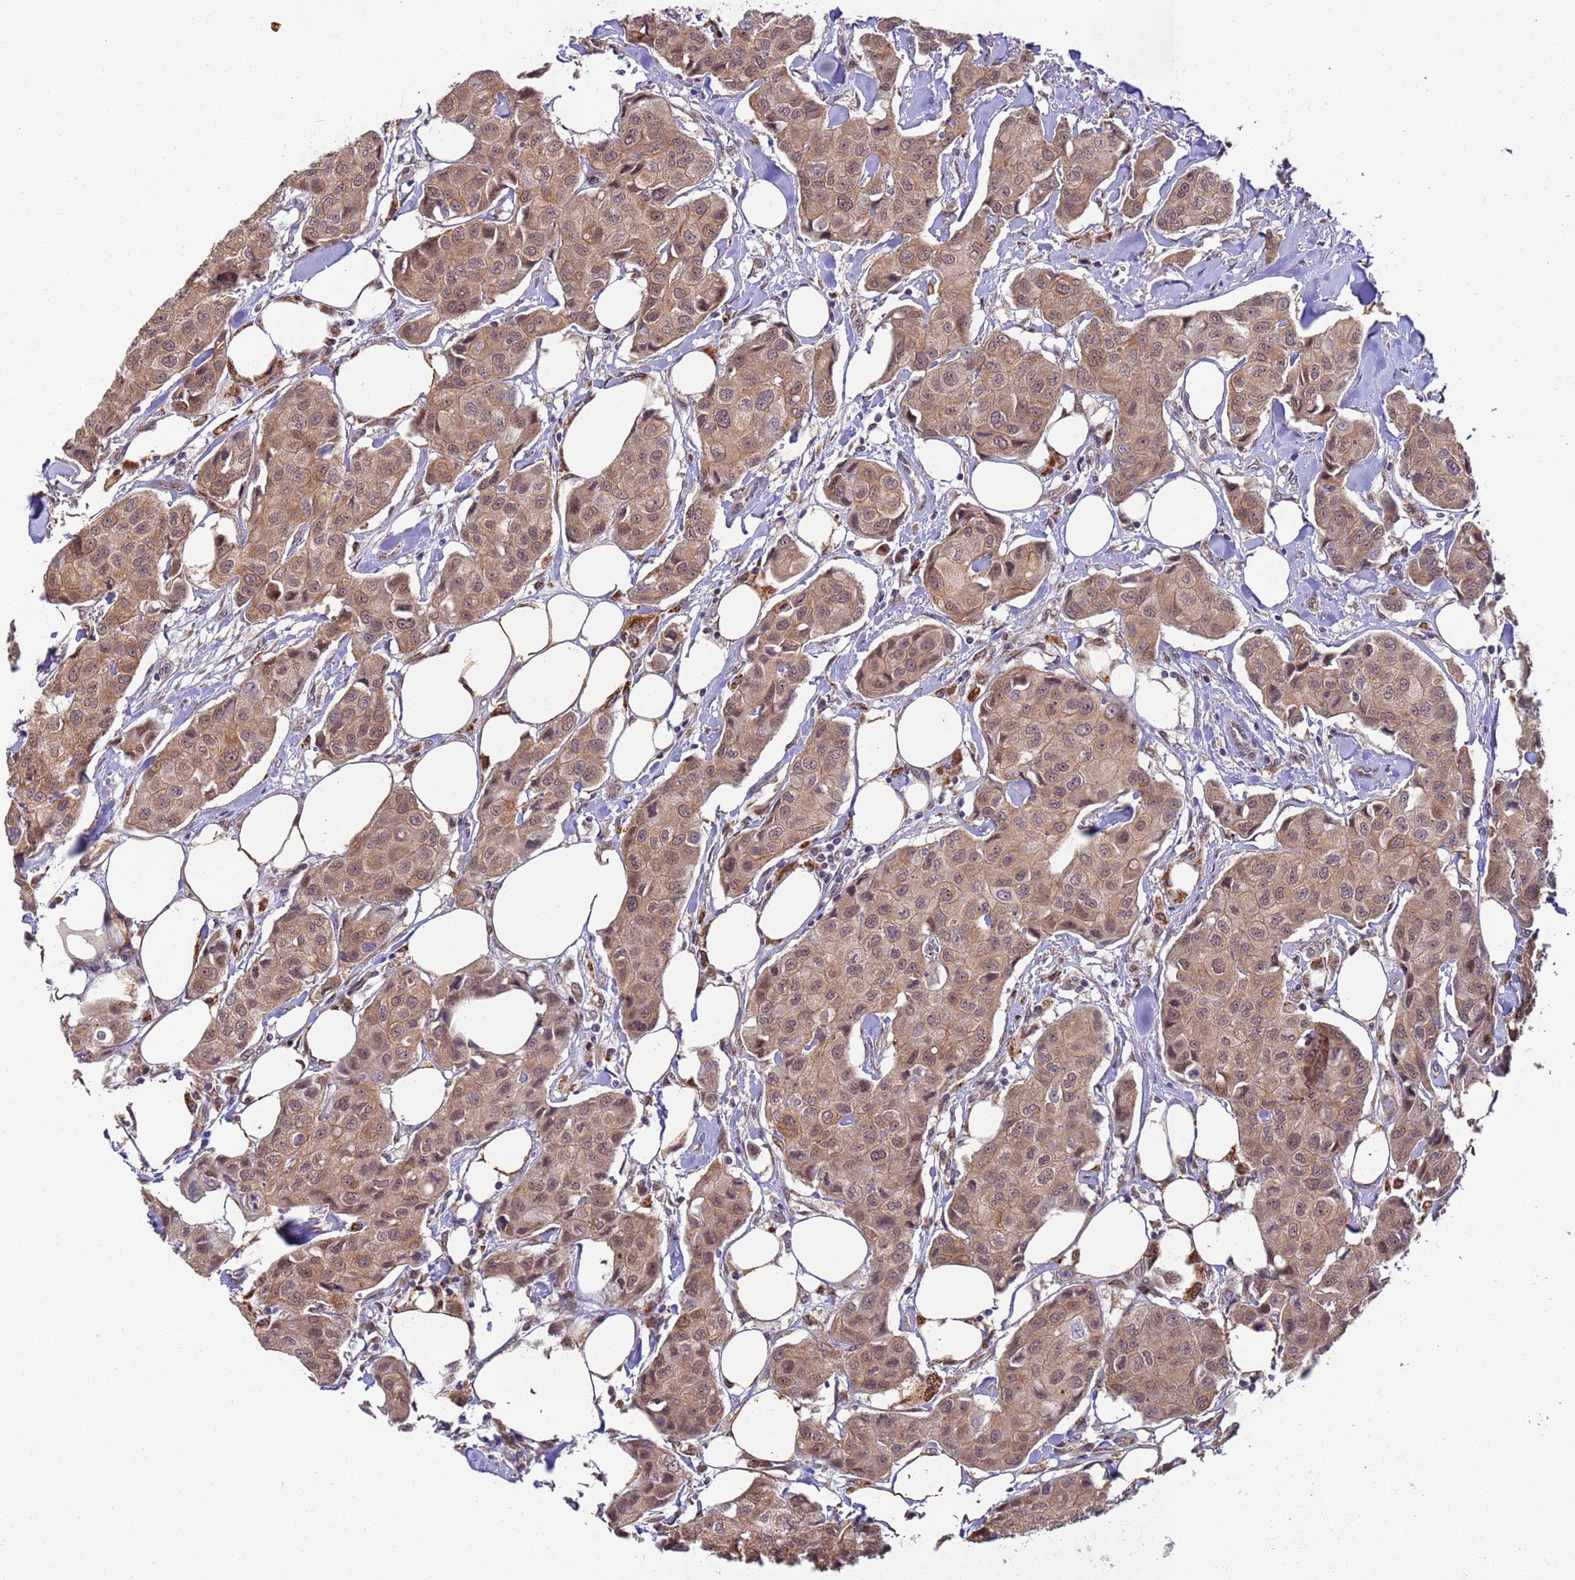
{"staining": {"intensity": "moderate", "quantity": ">75%", "location": "cytoplasmic/membranous,nuclear"}, "tissue": "breast cancer", "cell_type": "Tumor cells", "image_type": "cancer", "snomed": [{"axis": "morphology", "description": "Duct carcinoma"}, {"axis": "topography", "description": "Breast"}], "caption": "A brown stain highlights moderate cytoplasmic/membranous and nuclear positivity of a protein in breast cancer tumor cells. (Stains: DAB in brown, nuclei in blue, Microscopy: brightfield microscopy at high magnification).", "gene": "RAPGEF3", "patient": {"sex": "female", "age": 80}}